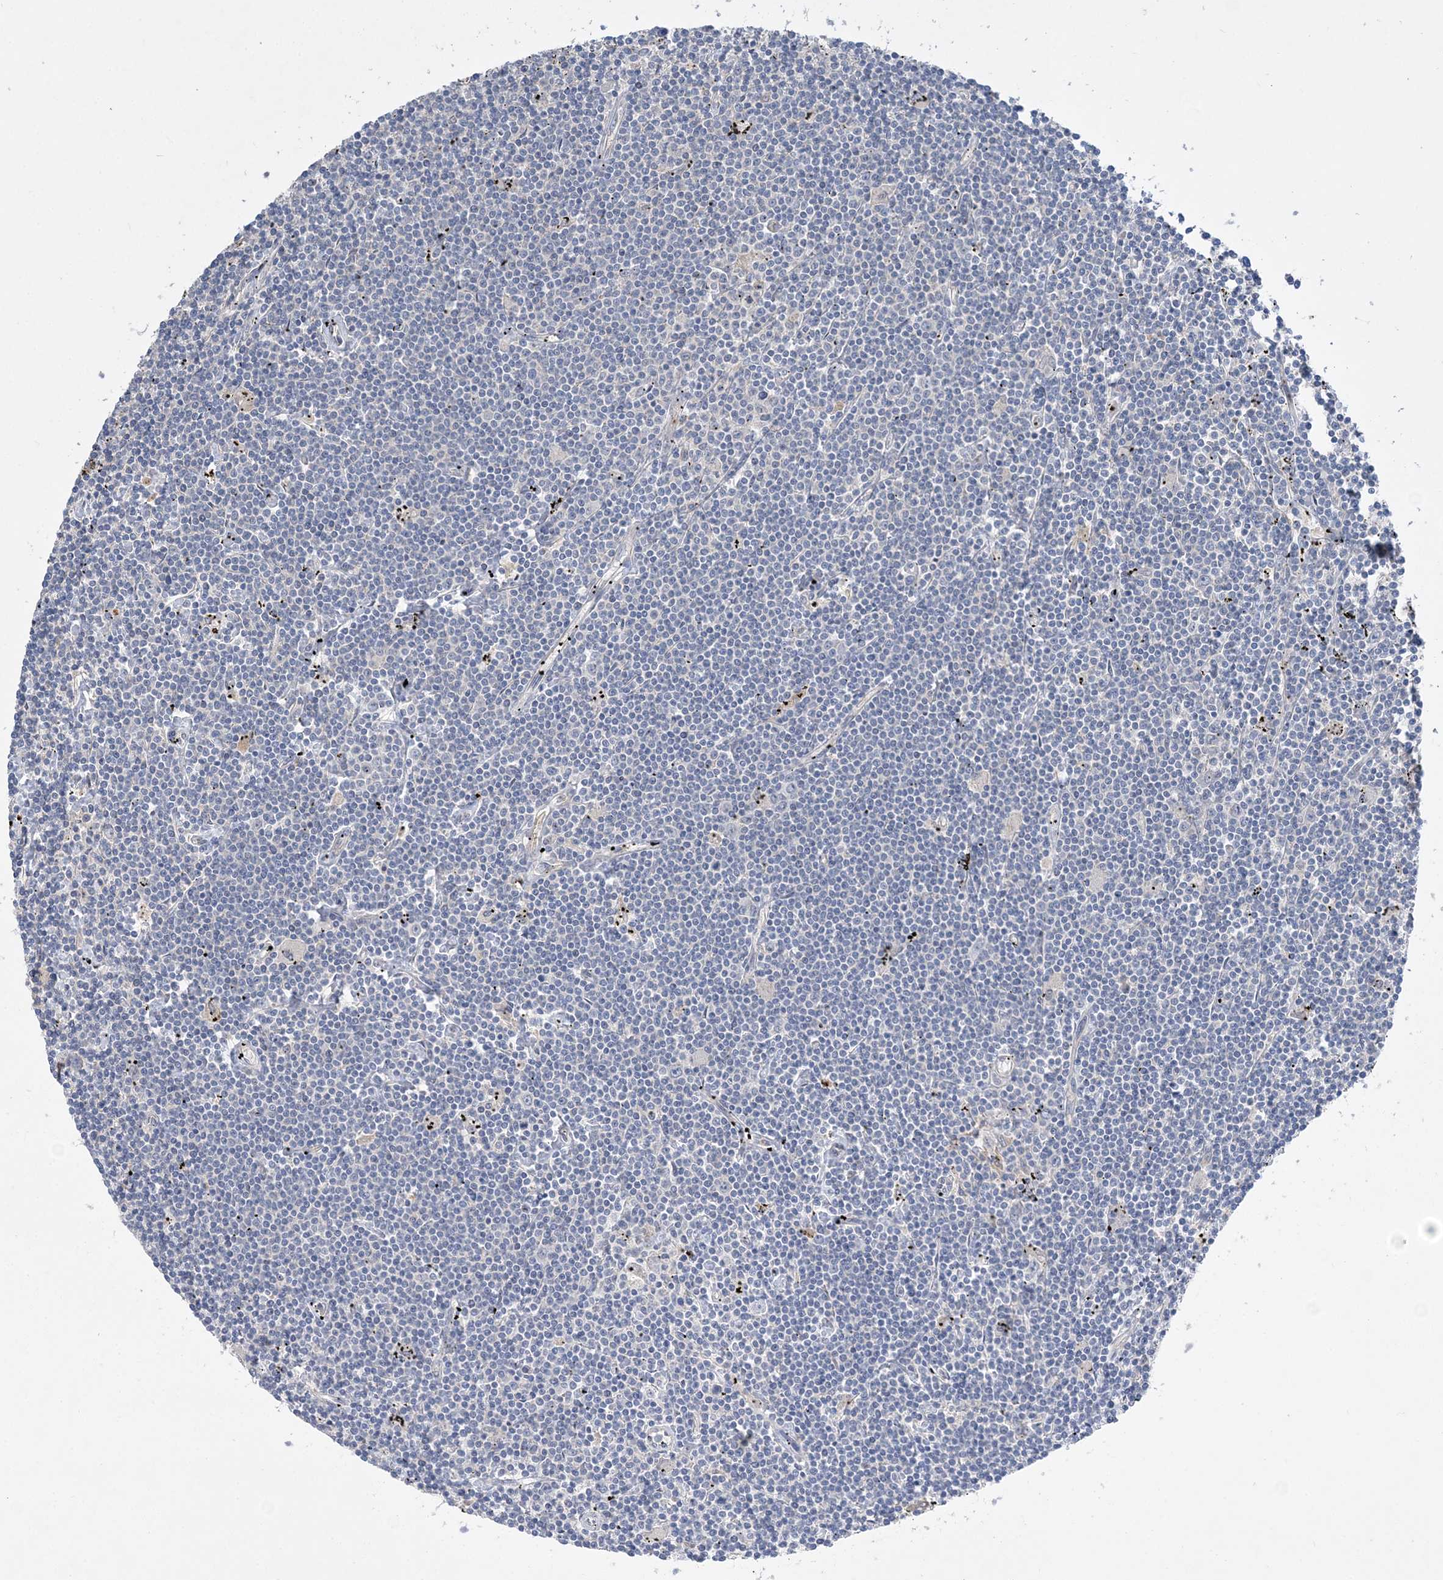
{"staining": {"intensity": "negative", "quantity": "none", "location": "none"}, "tissue": "lymphoma", "cell_type": "Tumor cells", "image_type": "cancer", "snomed": [{"axis": "morphology", "description": "Malignant lymphoma, non-Hodgkin's type, Low grade"}, {"axis": "topography", "description": "Spleen"}], "caption": "The IHC micrograph has no significant positivity in tumor cells of lymphoma tissue.", "gene": "ADCK2", "patient": {"sex": "male", "age": 76}}